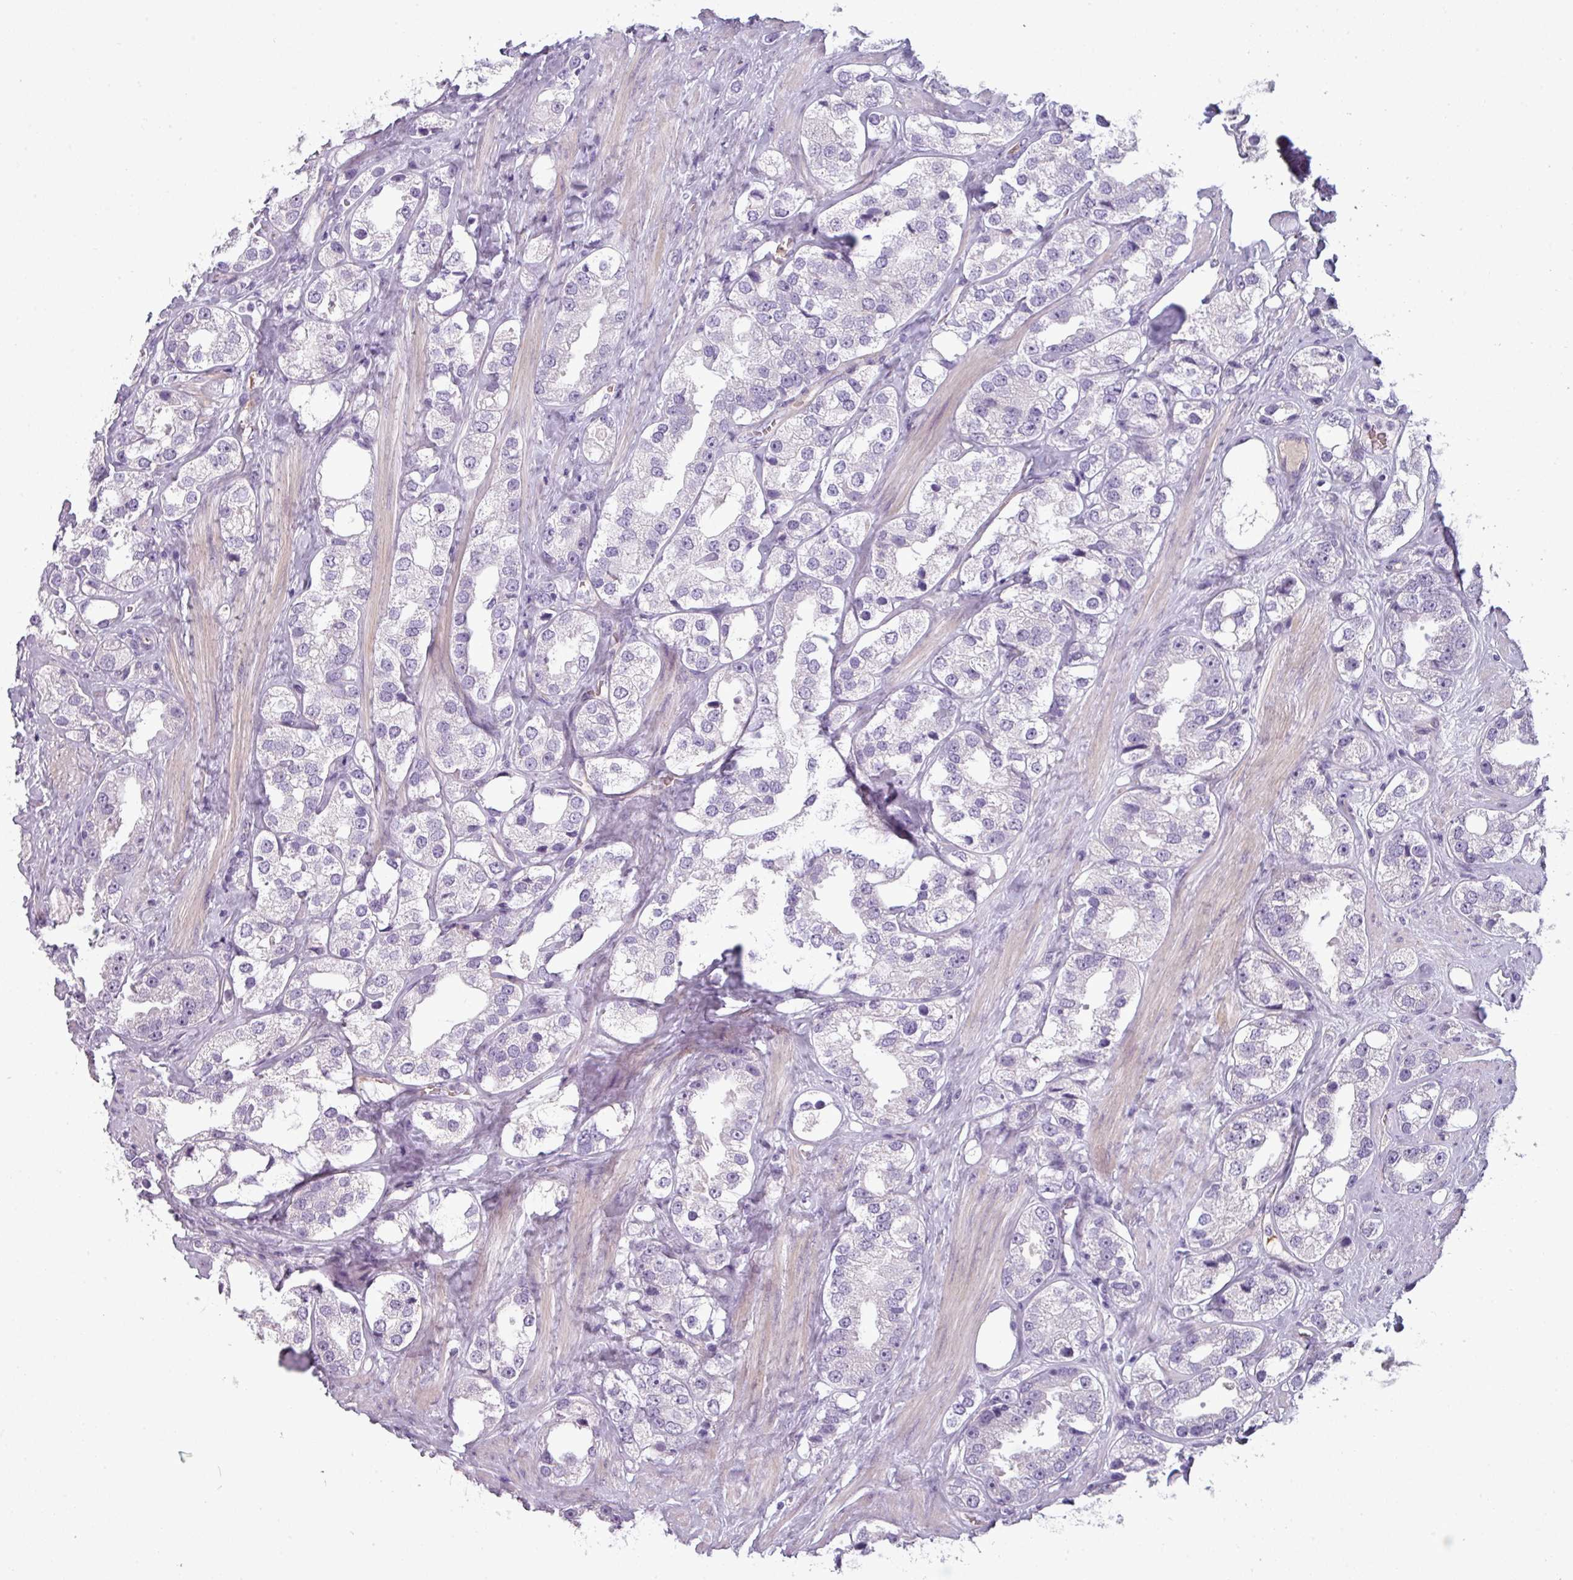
{"staining": {"intensity": "negative", "quantity": "none", "location": "none"}, "tissue": "prostate cancer", "cell_type": "Tumor cells", "image_type": "cancer", "snomed": [{"axis": "morphology", "description": "Adenocarcinoma, NOS"}, {"axis": "topography", "description": "Prostate"}], "caption": "Micrograph shows no significant protein expression in tumor cells of prostate cancer (adenocarcinoma).", "gene": "AREL1", "patient": {"sex": "male", "age": 79}}